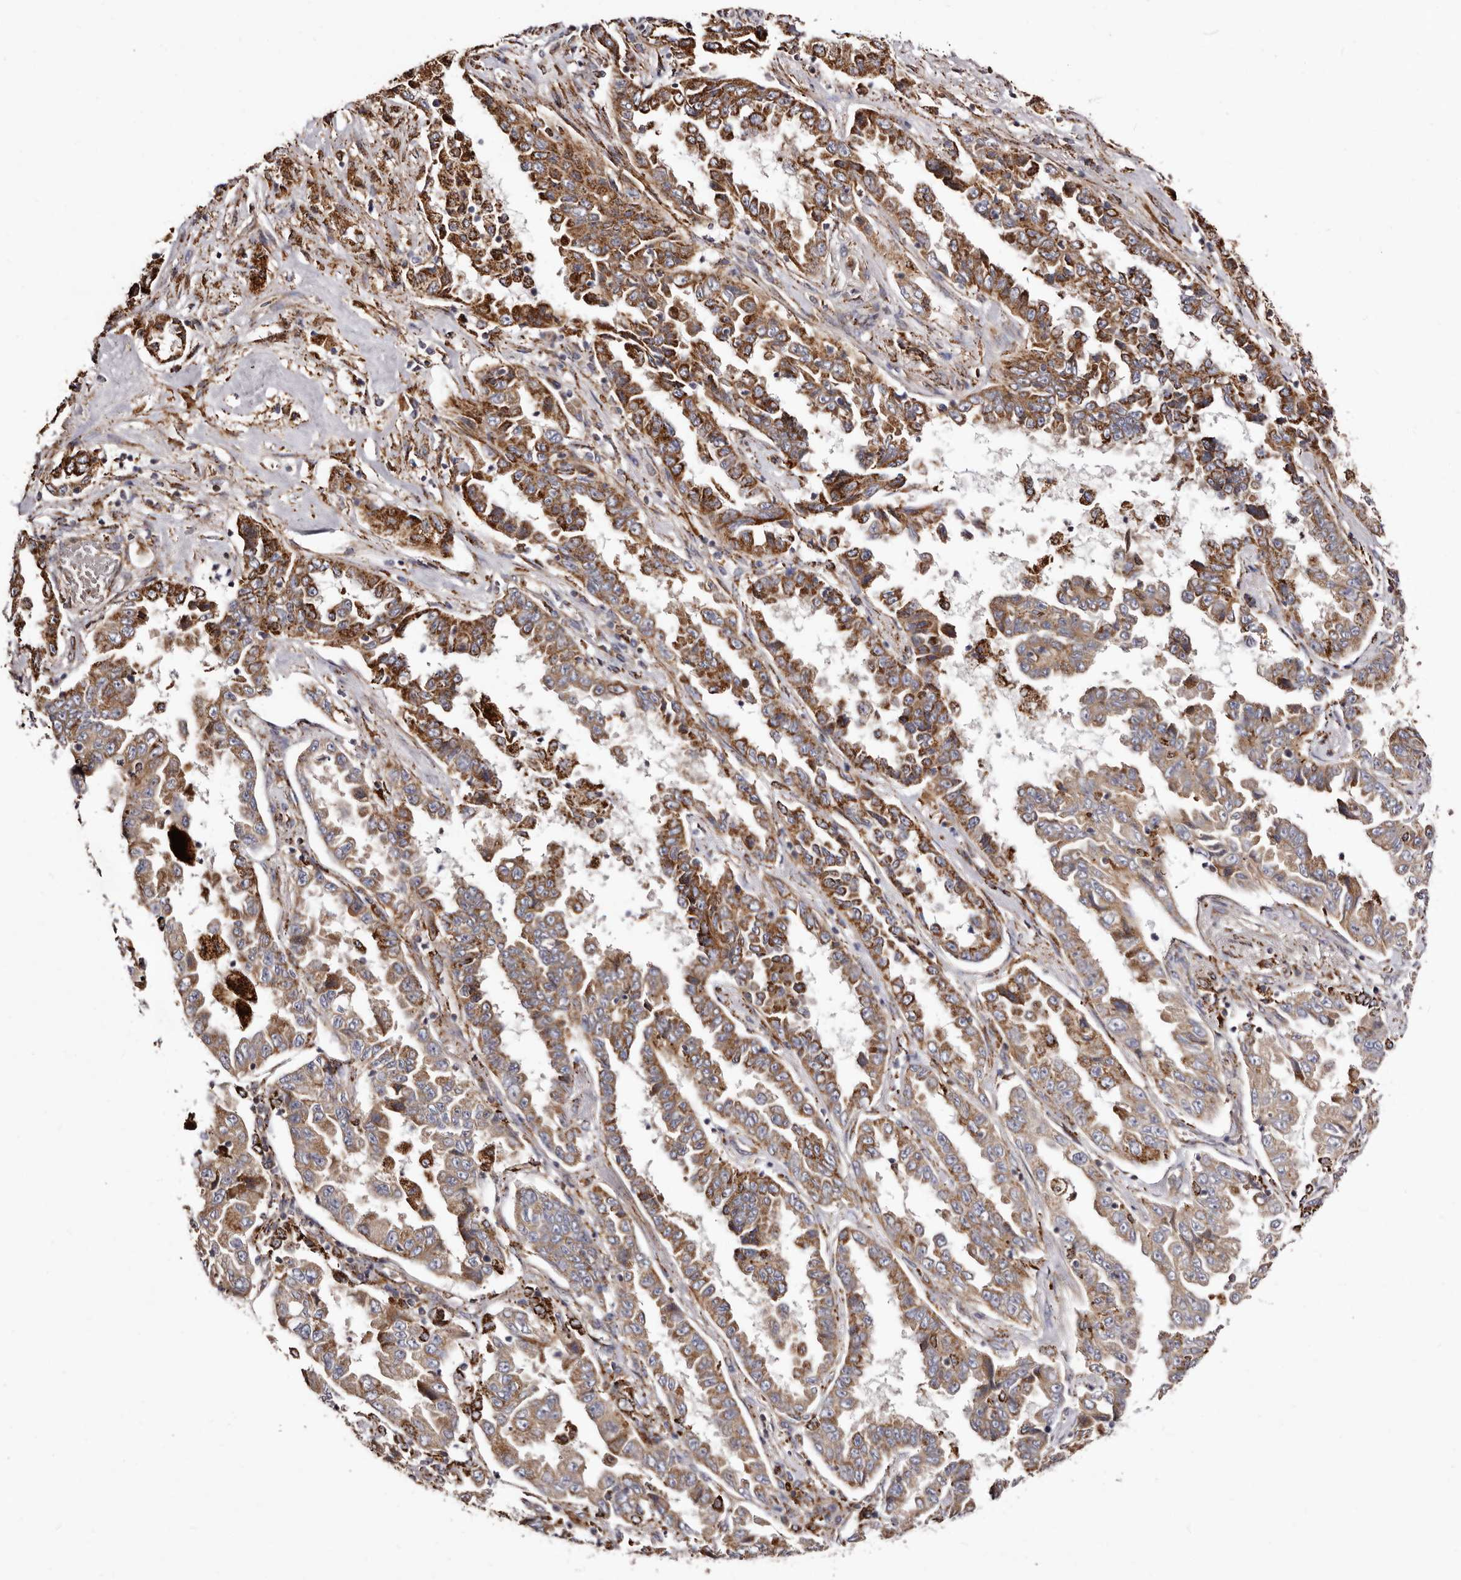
{"staining": {"intensity": "strong", "quantity": ">75%", "location": "cytoplasmic/membranous"}, "tissue": "lung cancer", "cell_type": "Tumor cells", "image_type": "cancer", "snomed": [{"axis": "morphology", "description": "Adenocarcinoma, NOS"}, {"axis": "topography", "description": "Lung"}], "caption": "Immunohistochemical staining of adenocarcinoma (lung) demonstrates strong cytoplasmic/membranous protein expression in about >75% of tumor cells.", "gene": "LUZP1", "patient": {"sex": "female", "age": 51}}